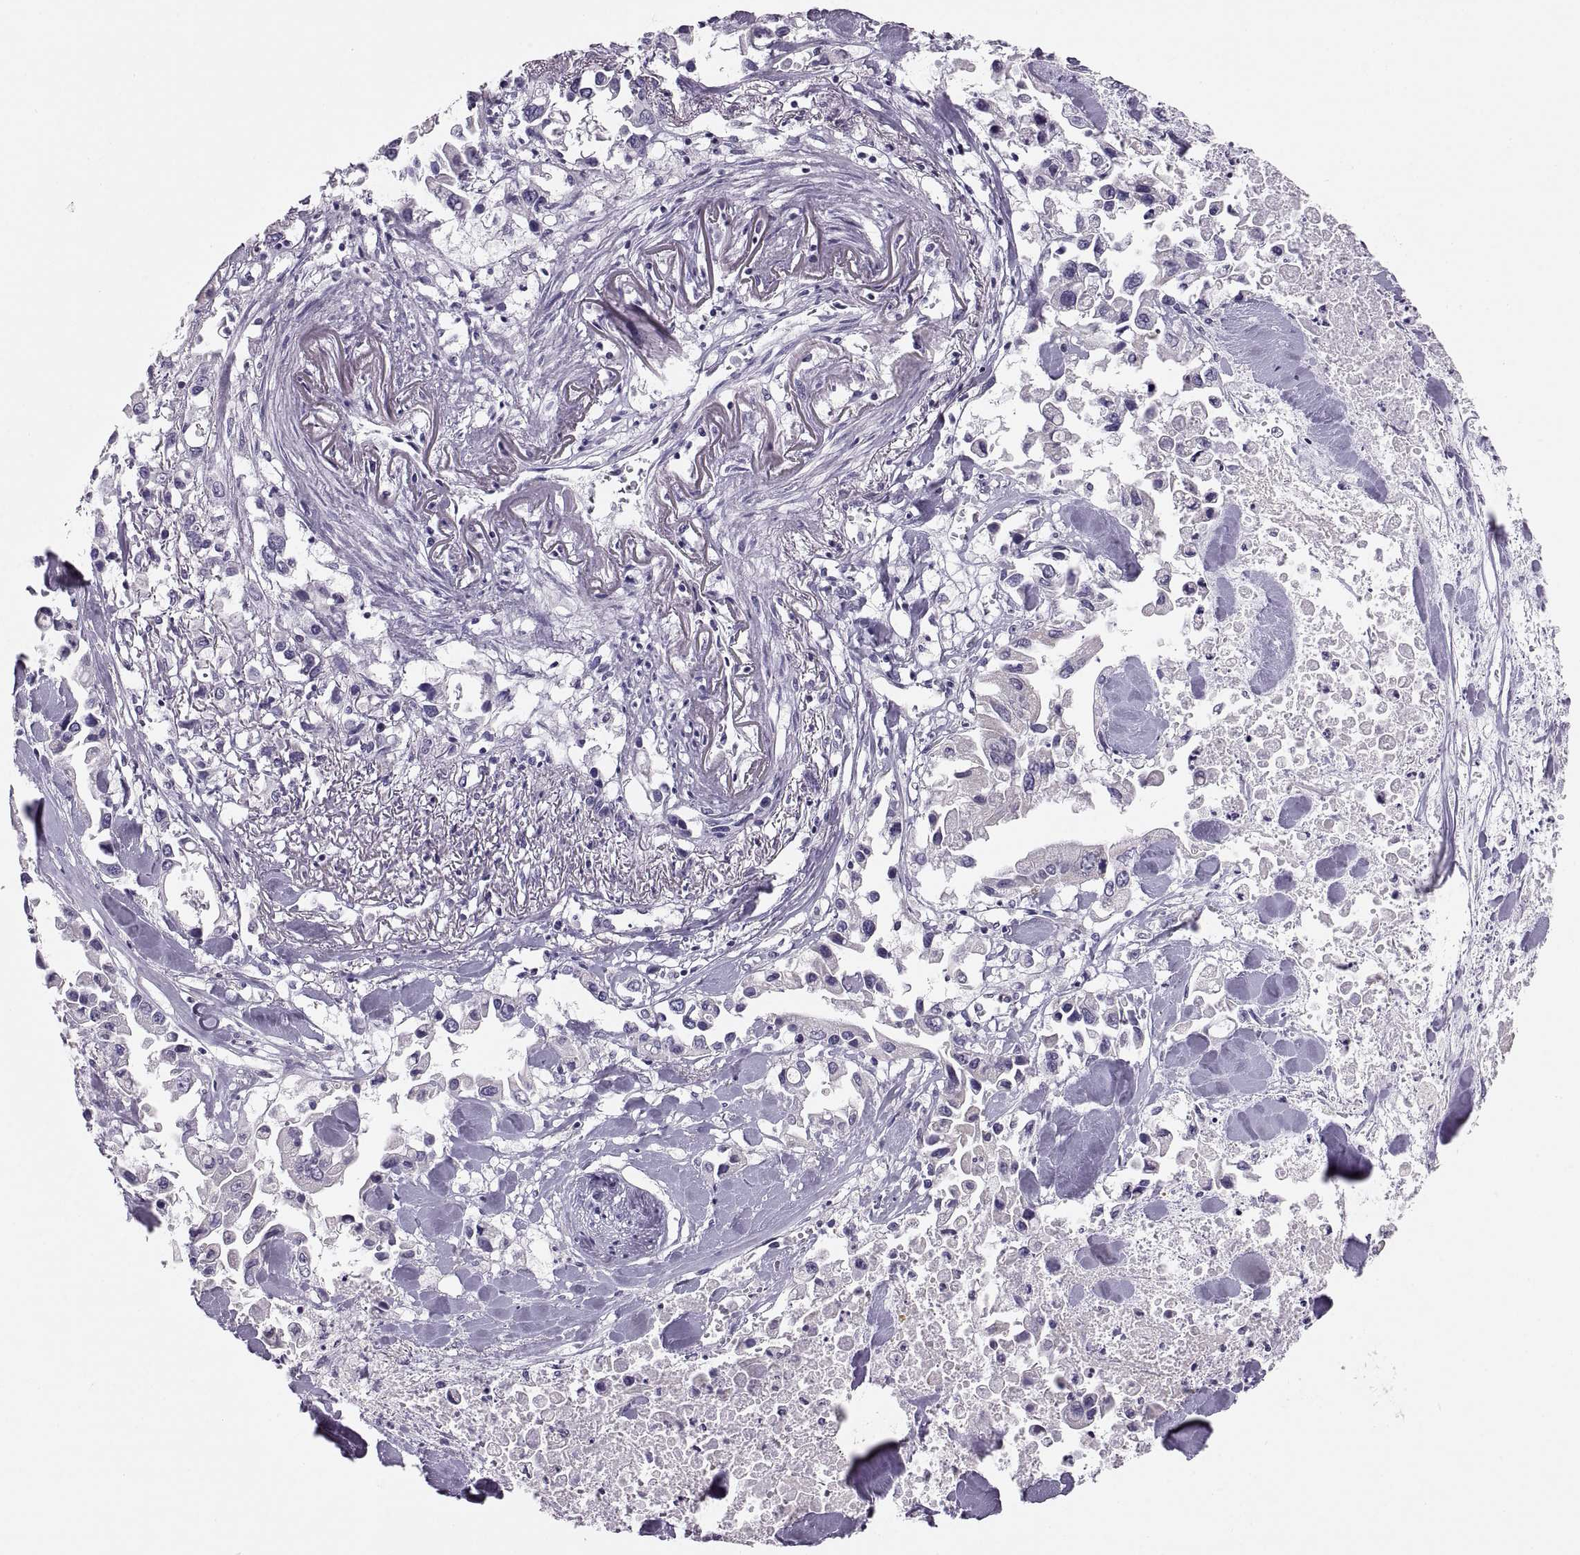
{"staining": {"intensity": "negative", "quantity": "none", "location": "none"}, "tissue": "pancreatic cancer", "cell_type": "Tumor cells", "image_type": "cancer", "snomed": [{"axis": "morphology", "description": "Adenocarcinoma, NOS"}, {"axis": "topography", "description": "Pancreas"}], "caption": "Micrograph shows no significant protein staining in tumor cells of adenocarcinoma (pancreatic).", "gene": "ADH6", "patient": {"sex": "female", "age": 83}}